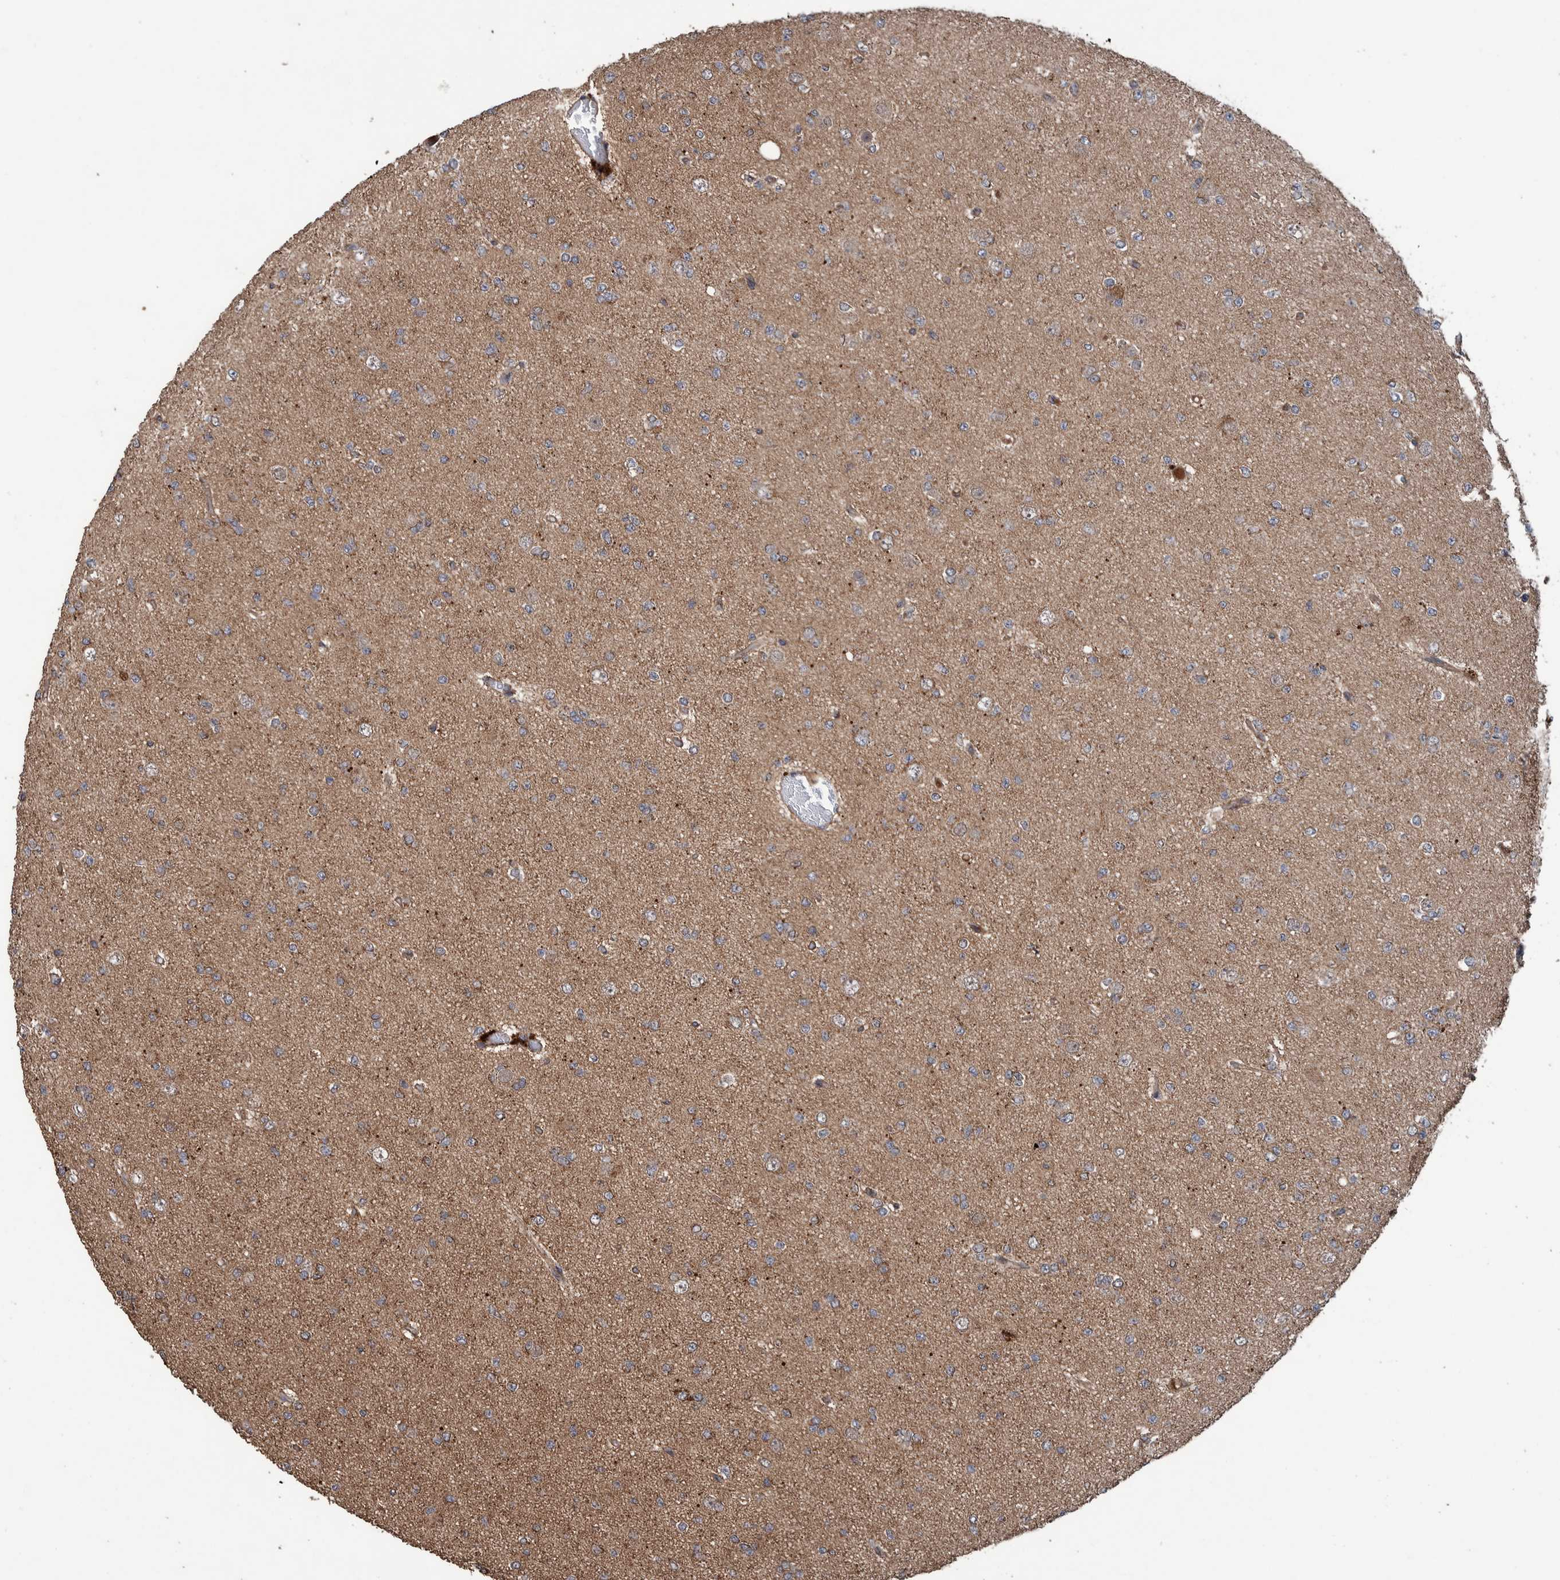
{"staining": {"intensity": "weak", "quantity": "<25%", "location": "cytoplasmic/membranous"}, "tissue": "glioma", "cell_type": "Tumor cells", "image_type": "cancer", "snomed": [{"axis": "morphology", "description": "Glioma, malignant, Low grade"}, {"axis": "topography", "description": "Brain"}], "caption": "IHC image of neoplastic tissue: glioma stained with DAB demonstrates no significant protein expression in tumor cells.", "gene": "TRIM16", "patient": {"sex": "female", "age": 22}}